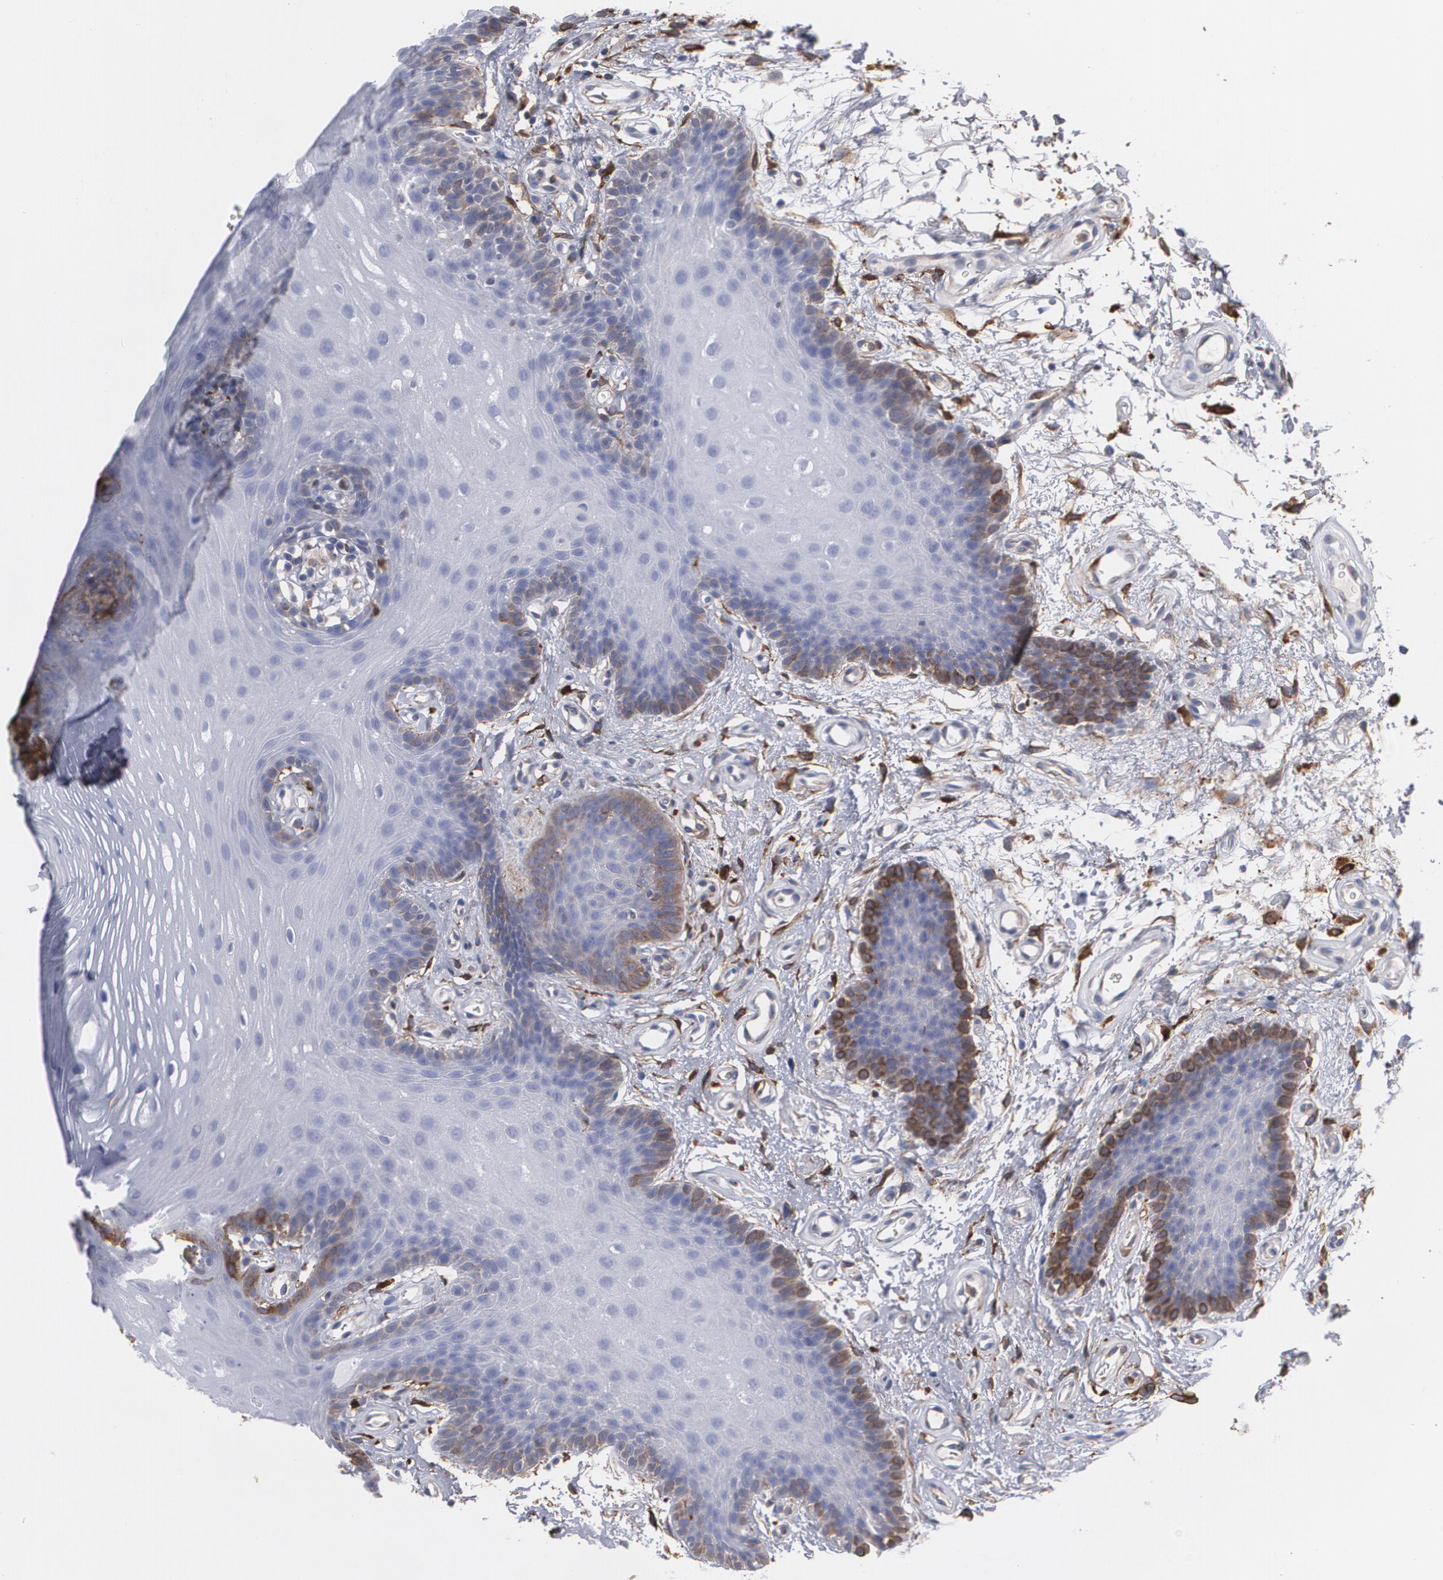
{"staining": {"intensity": "weak", "quantity": "<25%", "location": "cytoplasmic/membranous"}, "tissue": "oral mucosa", "cell_type": "Squamous epithelial cells", "image_type": "normal", "snomed": [{"axis": "morphology", "description": "Normal tissue, NOS"}, {"axis": "topography", "description": "Oral tissue"}], "caption": "IHC histopathology image of normal human oral mucosa stained for a protein (brown), which demonstrates no positivity in squamous epithelial cells.", "gene": "ODC1", "patient": {"sex": "male", "age": 62}}